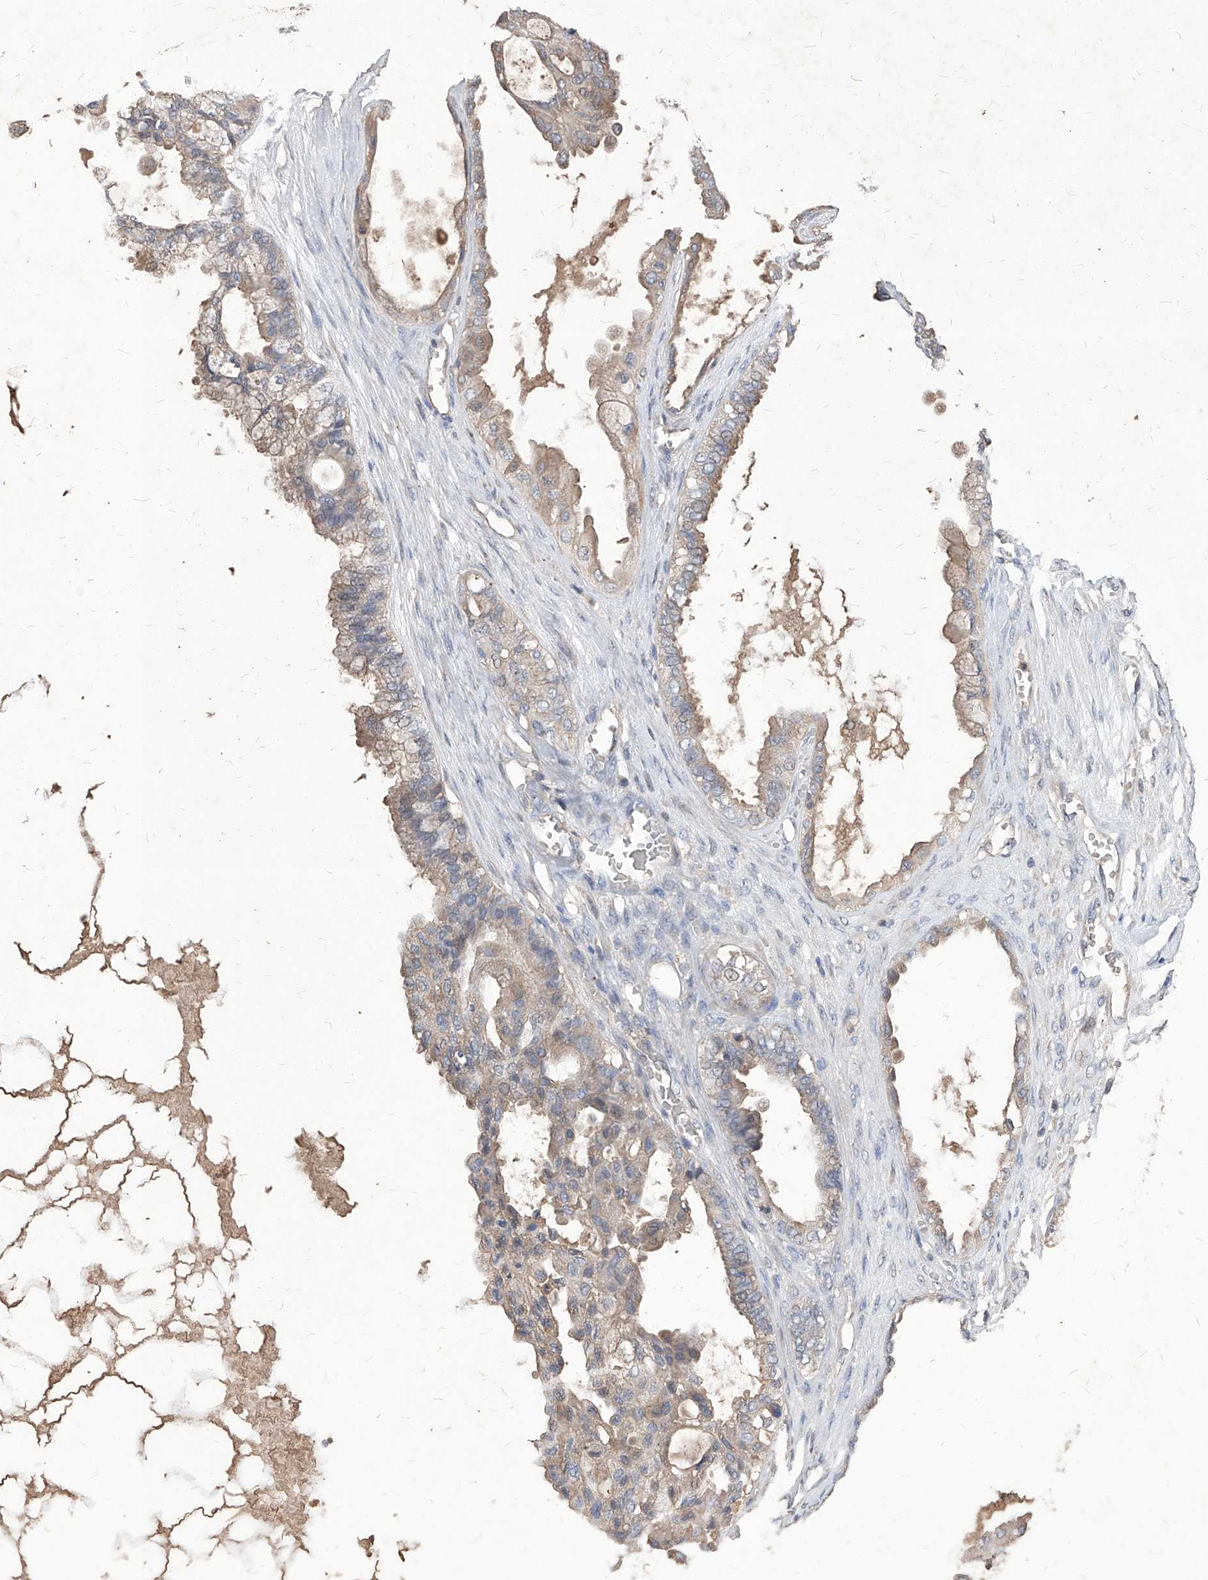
{"staining": {"intensity": "weak", "quantity": "25%-75%", "location": "cytoplasmic/membranous"}, "tissue": "ovarian cancer", "cell_type": "Tumor cells", "image_type": "cancer", "snomed": [{"axis": "morphology", "description": "Carcinoma, NOS"}, {"axis": "morphology", "description": "Carcinoma, endometroid"}, {"axis": "topography", "description": "Ovary"}], "caption": "A brown stain labels weak cytoplasmic/membranous staining of a protein in human ovarian cancer (endometroid carcinoma) tumor cells. (IHC, brightfield microscopy, high magnification).", "gene": "SYNGR1", "patient": {"sex": "female", "age": 50}}